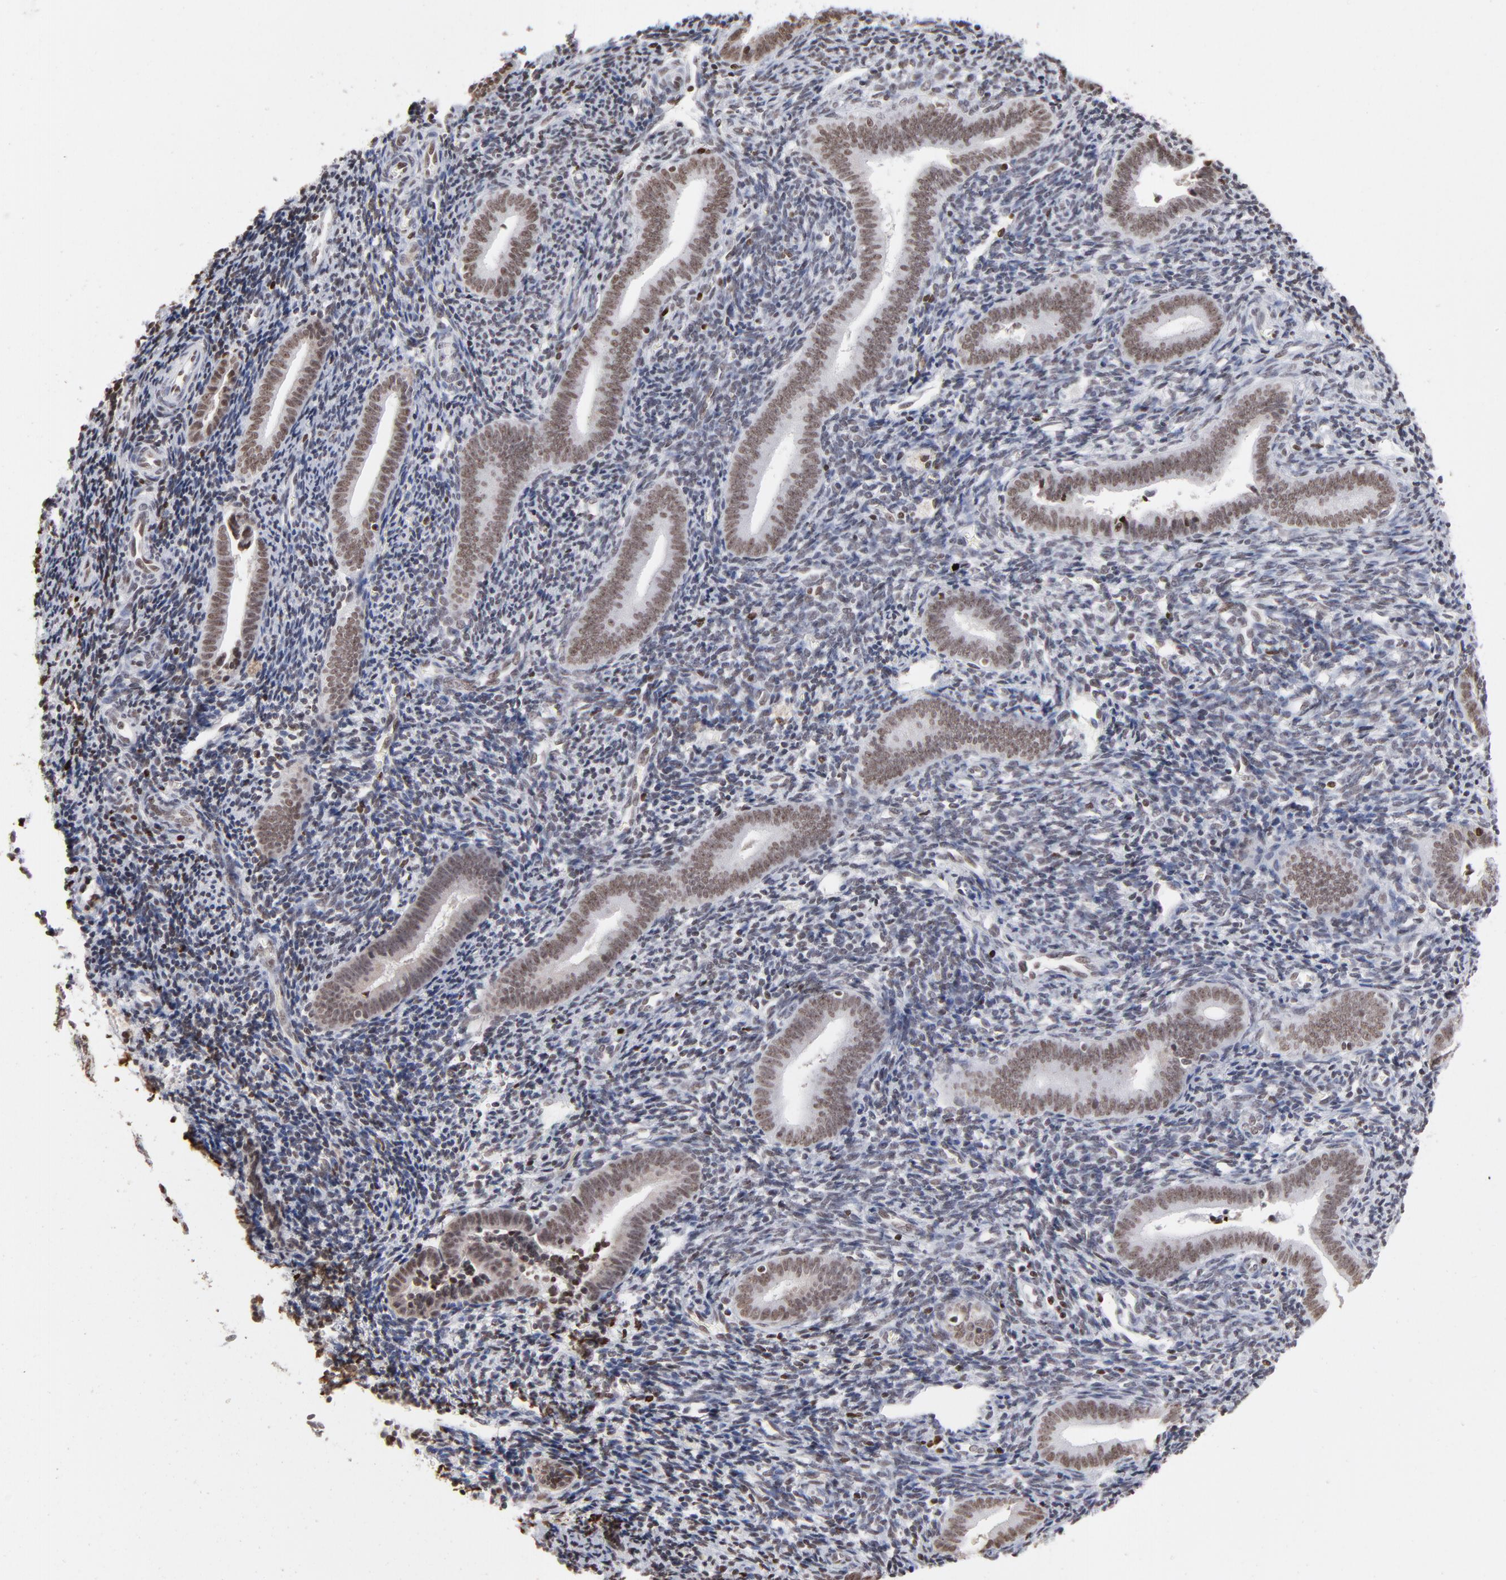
{"staining": {"intensity": "weak", "quantity": "25%-75%", "location": "nuclear"}, "tissue": "endometrium", "cell_type": "Cells in endometrial stroma", "image_type": "normal", "snomed": [{"axis": "morphology", "description": "Normal tissue, NOS"}, {"axis": "topography", "description": "Uterus"}, {"axis": "topography", "description": "Endometrium"}], "caption": "Human endometrium stained for a protein (brown) reveals weak nuclear positive expression in about 25%-75% of cells in endometrial stroma.", "gene": "PARP1", "patient": {"sex": "female", "age": 33}}